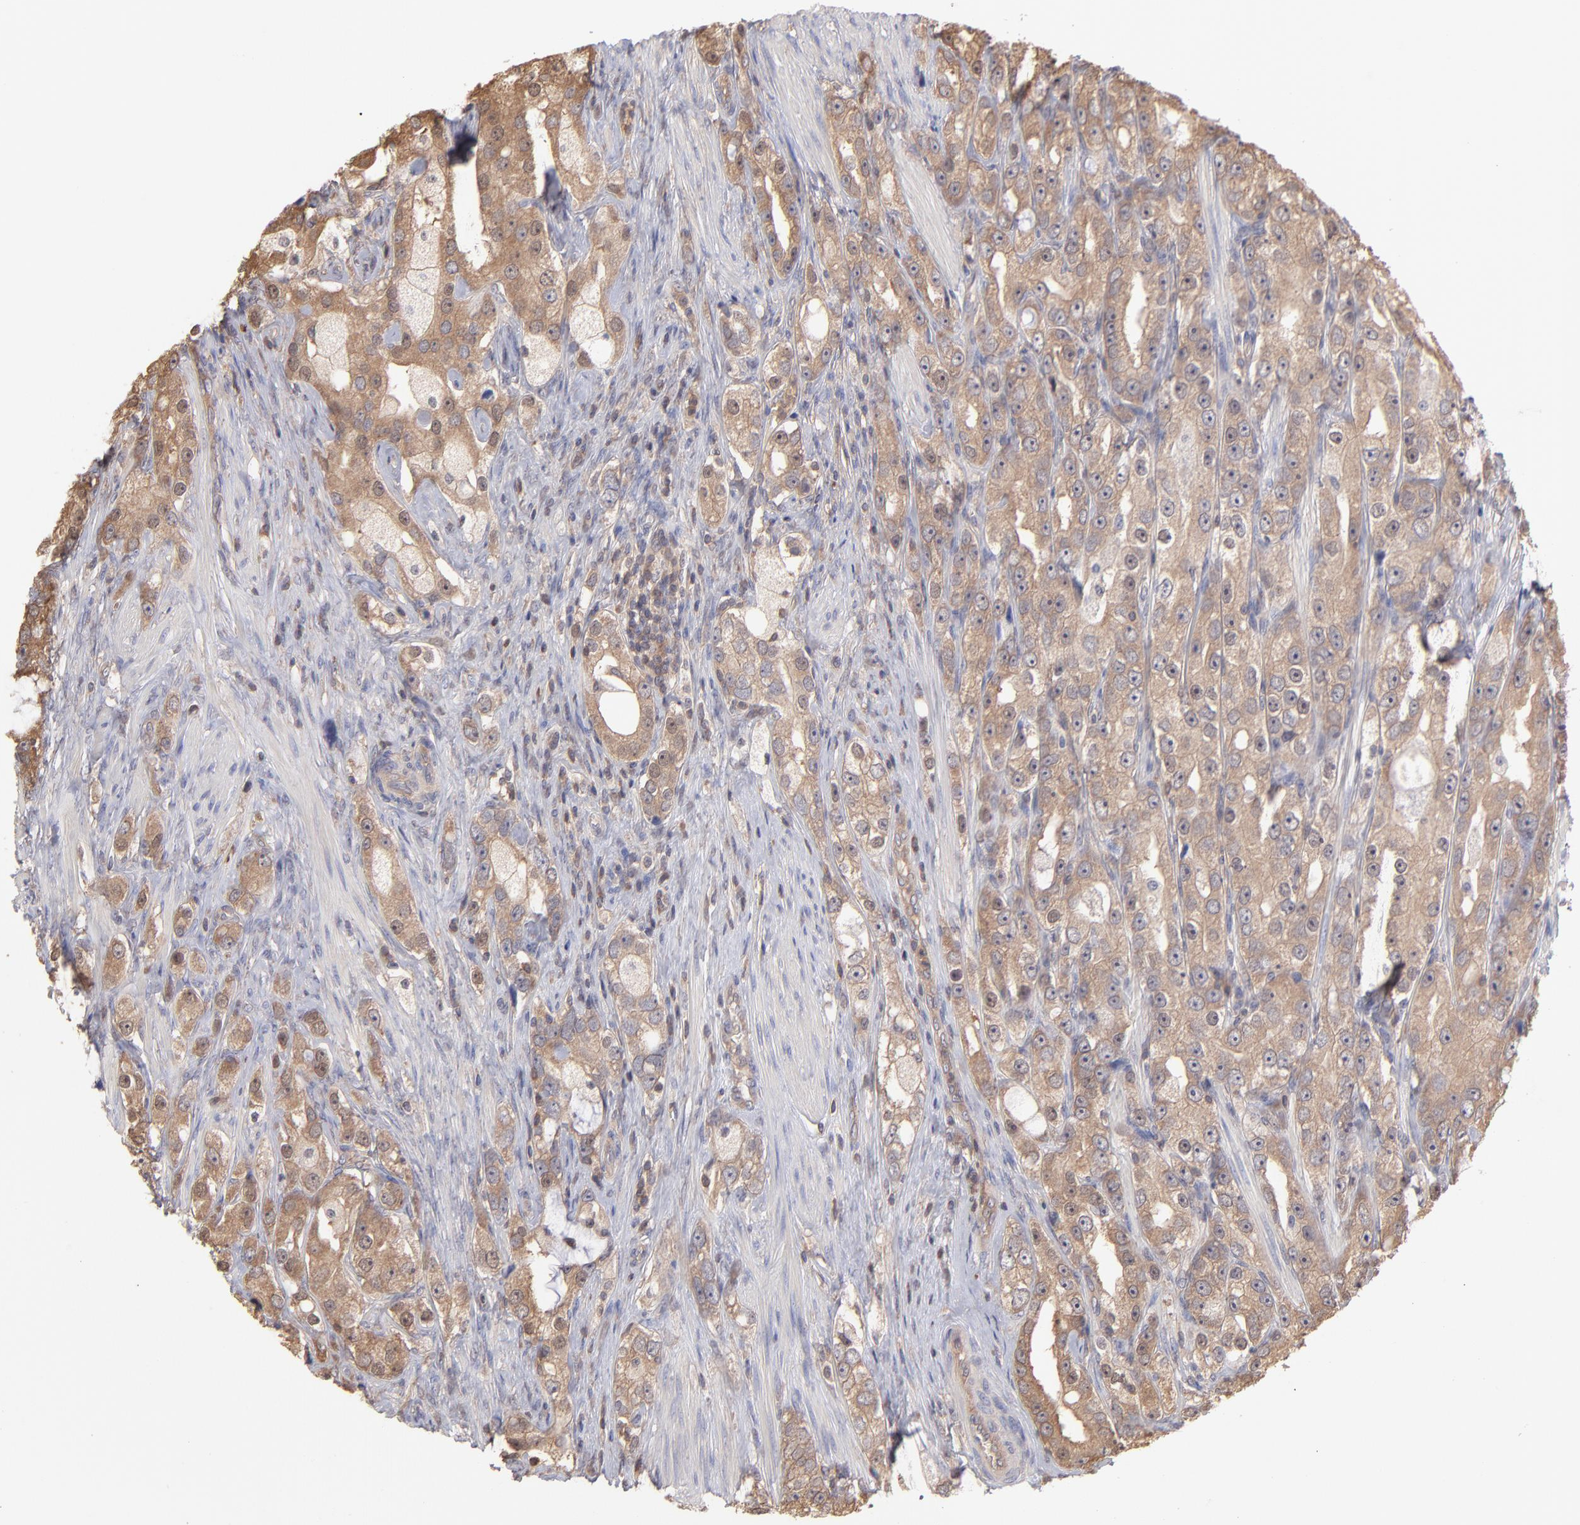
{"staining": {"intensity": "strong", "quantity": ">75%", "location": "cytoplasmic/membranous"}, "tissue": "prostate cancer", "cell_type": "Tumor cells", "image_type": "cancer", "snomed": [{"axis": "morphology", "description": "Adenocarcinoma, High grade"}, {"axis": "topography", "description": "Prostate"}], "caption": "An image showing strong cytoplasmic/membranous positivity in about >75% of tumor cells in prostate cancer (adenocarcinoma (high-grade)), as visualized by brown immunohistochemical staining.", "gene": "MAP2K2", "patient": {"sex": "male", "age": 63}}